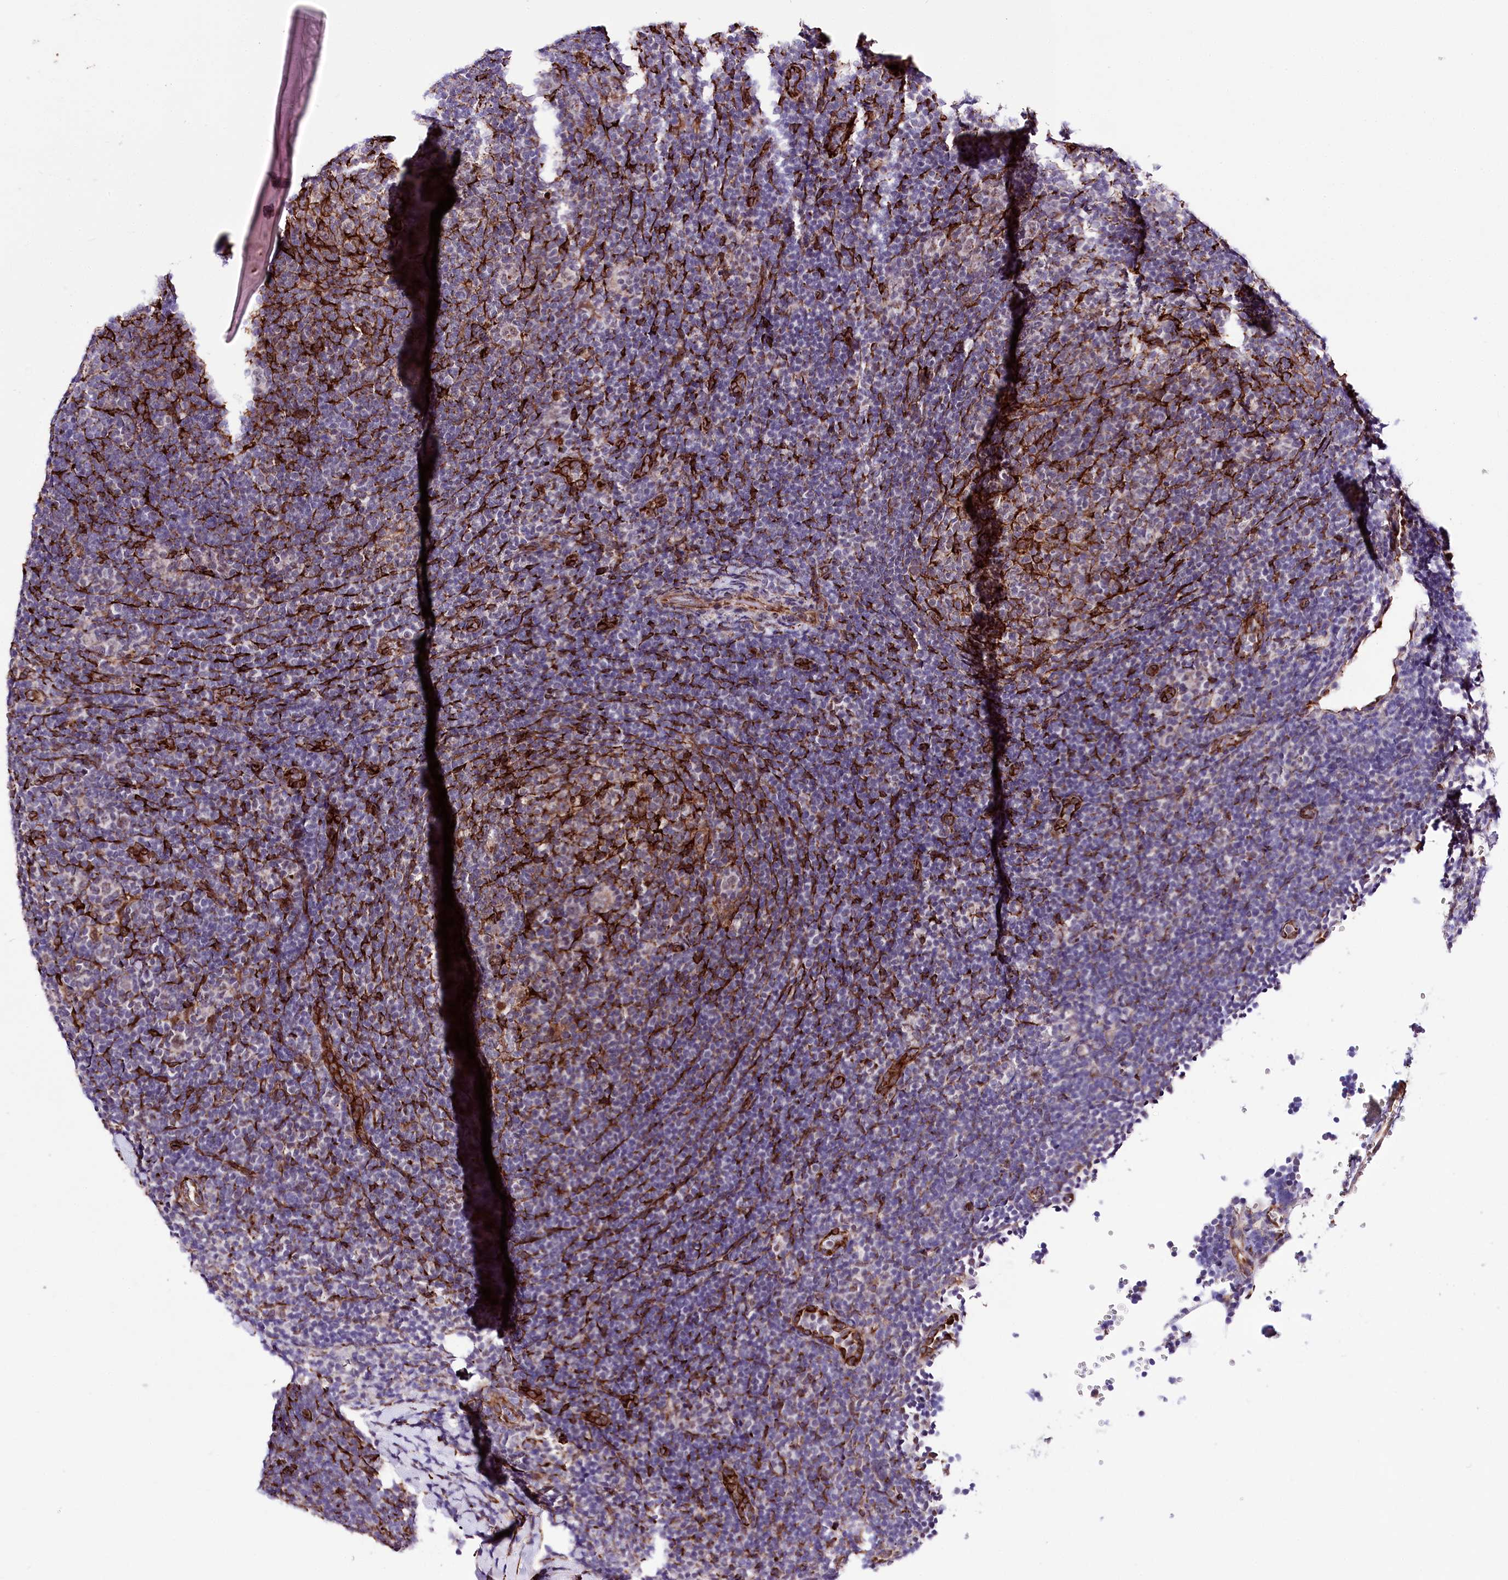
{"staining": {"intensity": "negative", "quantity": "none", "location": "none"}, "tissue": "lymphoma", "cell_type": "Tumor cells", "image_type": "cancer", "snomed": [{"axis": "morphology", "description": "Hodgkin's disease, NOS"}, {"axis": "topography", "description": "Lymph node"}], "caption": "This is an immunohistochemistry (IHC) micrograph of human Hodgkin's disease. There is no positivity in tumor cells.", "gene": "WWC1", "patient": {"sex": "female", "age": 57}}